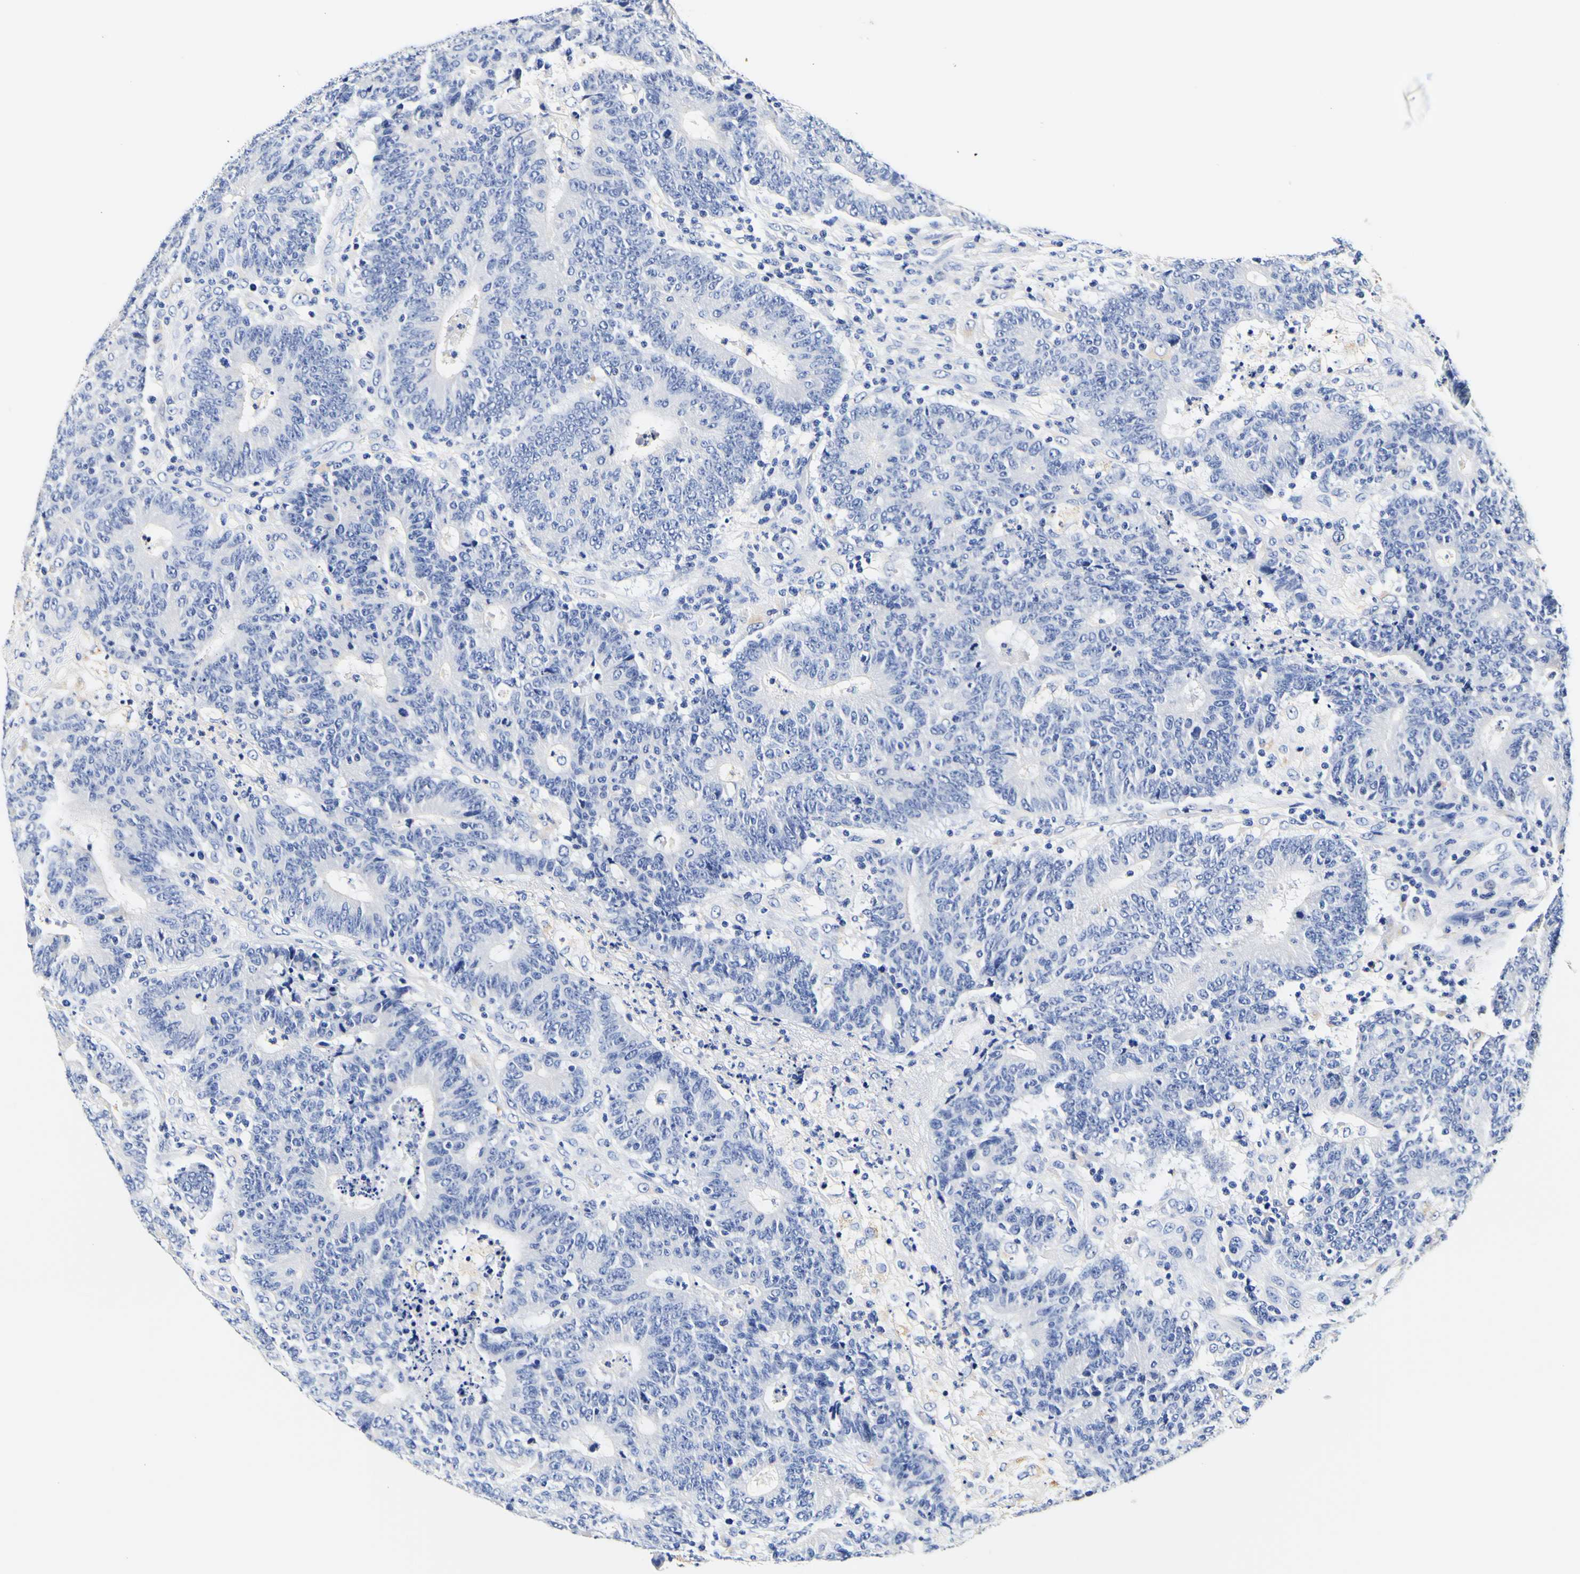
{"staining": {"intensity": "negative", "quantity": "none", "location": "none"}, "tissue": "colorectal cancer", "cell_type": "Tumor cells", "image_type": "cancer", "snomed": [{"axis": "morphology", "description": "Normal tissue, NOS"}, {"axis": "morphology", "description": "Adenocarcinoma, NOS"}, {"axis": "topography", "description": "Colon"}], "caption": "Colorectal adenocarcinoma was stained to show a protein in brown. There is no significant positivity in tumor cells. The staining was performed using DAB (3,3'-diaminobenzidine) to visualize the protein expression in brown, while the nuclei were stained in blue with hematoxylin (Magnification: 20x).", "gene": "CAMK4", "patient": {"sex": "female", "age": 75}}